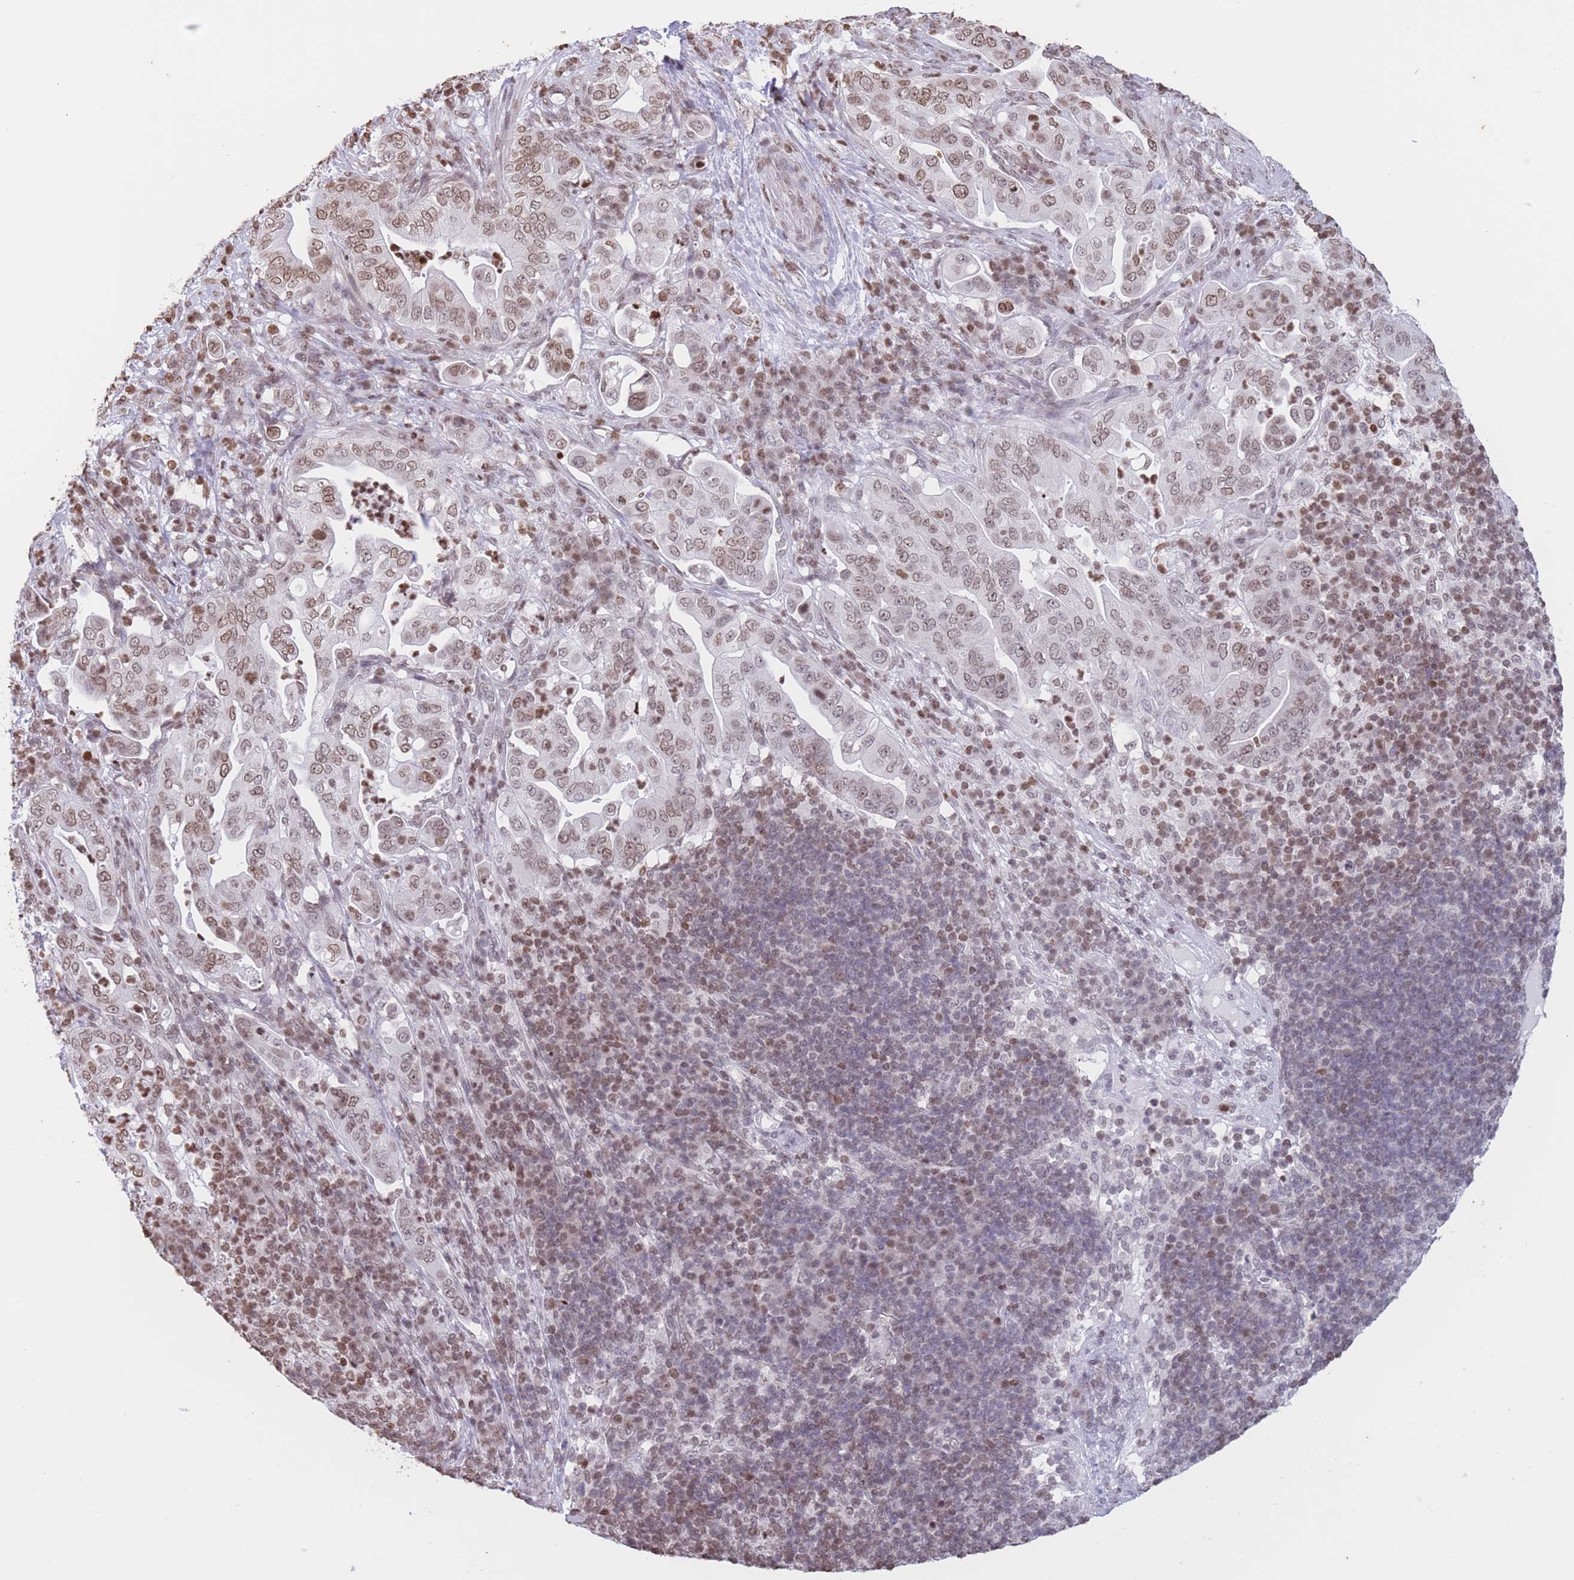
{"staining": {"intensity": "moderate", "quantity": ">75%", "location": "nuclear"}, "tissue": "pancreatic cancer", "cell_type": "Tumor cells", "image_type": "cancer", "snomed": [{"axis": "morphology", "description": "Adenocarcinoma, NOS"}, {"axis": "topography", "description": "Pancreas"}], "caption": "IHC photomicrograph of neoplastic tissue: pancreatic cancer (adenocarcinoma) stained using immunohistochemistry (IHC) displays medium levels of moderate protein expression localized specifically in the nuclear of tumor cells, appearing as a nuclear brown color.", "gene": "H2BC11", "patient": {"sex": "female", "age": 63}}